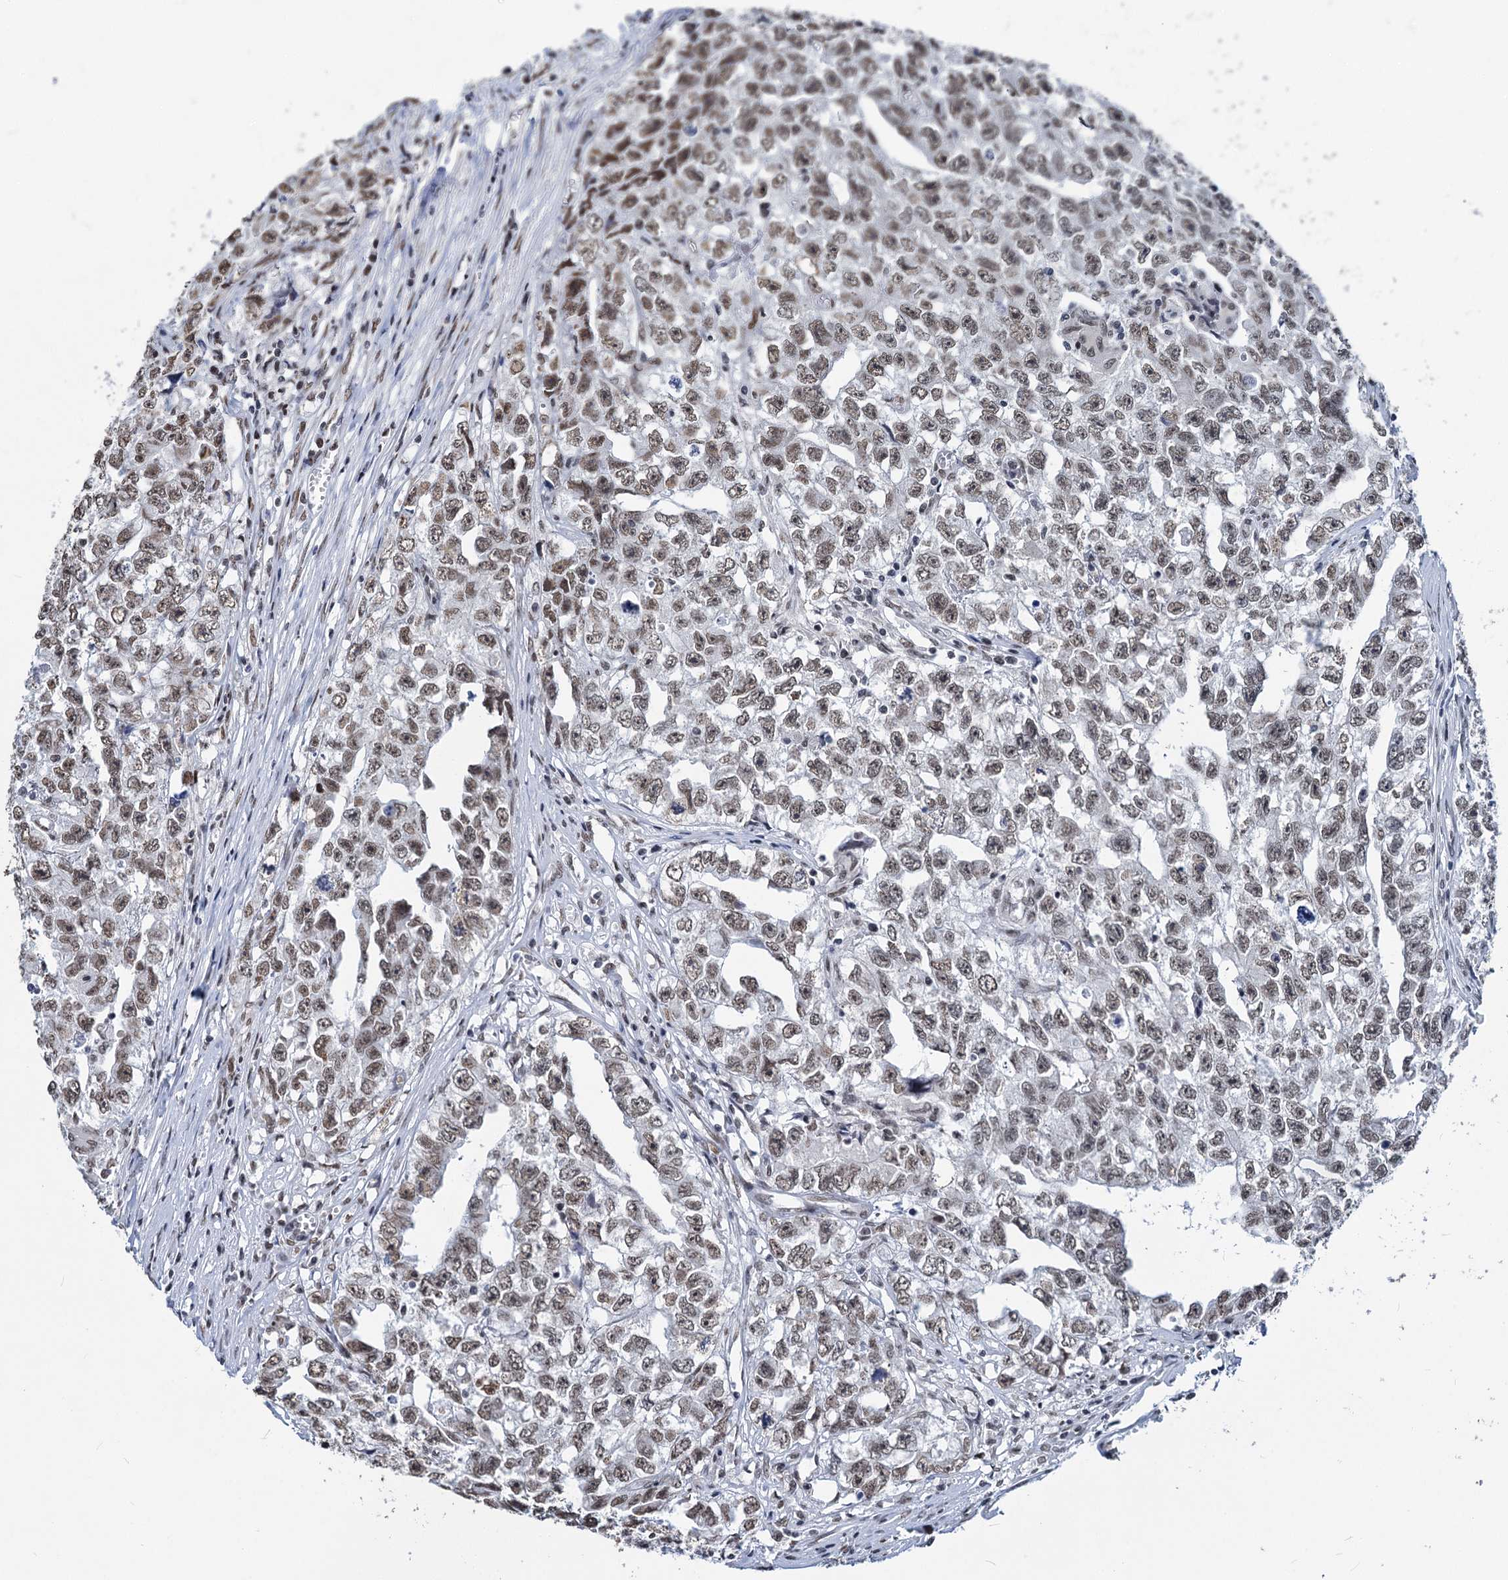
{"staining": {"intensity": "weak", "quantity": ">75%", "location": "nuclear"}, "tissue": "testis cancer", "cell_type": "Tumor cells", "image_type": "cancer", "snomed": [{"axis": "morphology", "description": "Seminoma, NOS"}, {"axis": "morphology", "description": "Carcinoma, Embryonal, NOS"}, {"axis": "topography", "description": "Testis"}], "caption": "DAB (3,3'-diaminobenzidine) immunohistochemical staining of testis cancer demonstrates weak nuclear protein staining in approximately >75% of tumor cells. (brown staining indicates protein expression, while blue staining denotes nuclei).", "gene": "PARPBP", "patient": {"sex": "male", "age": 43}}